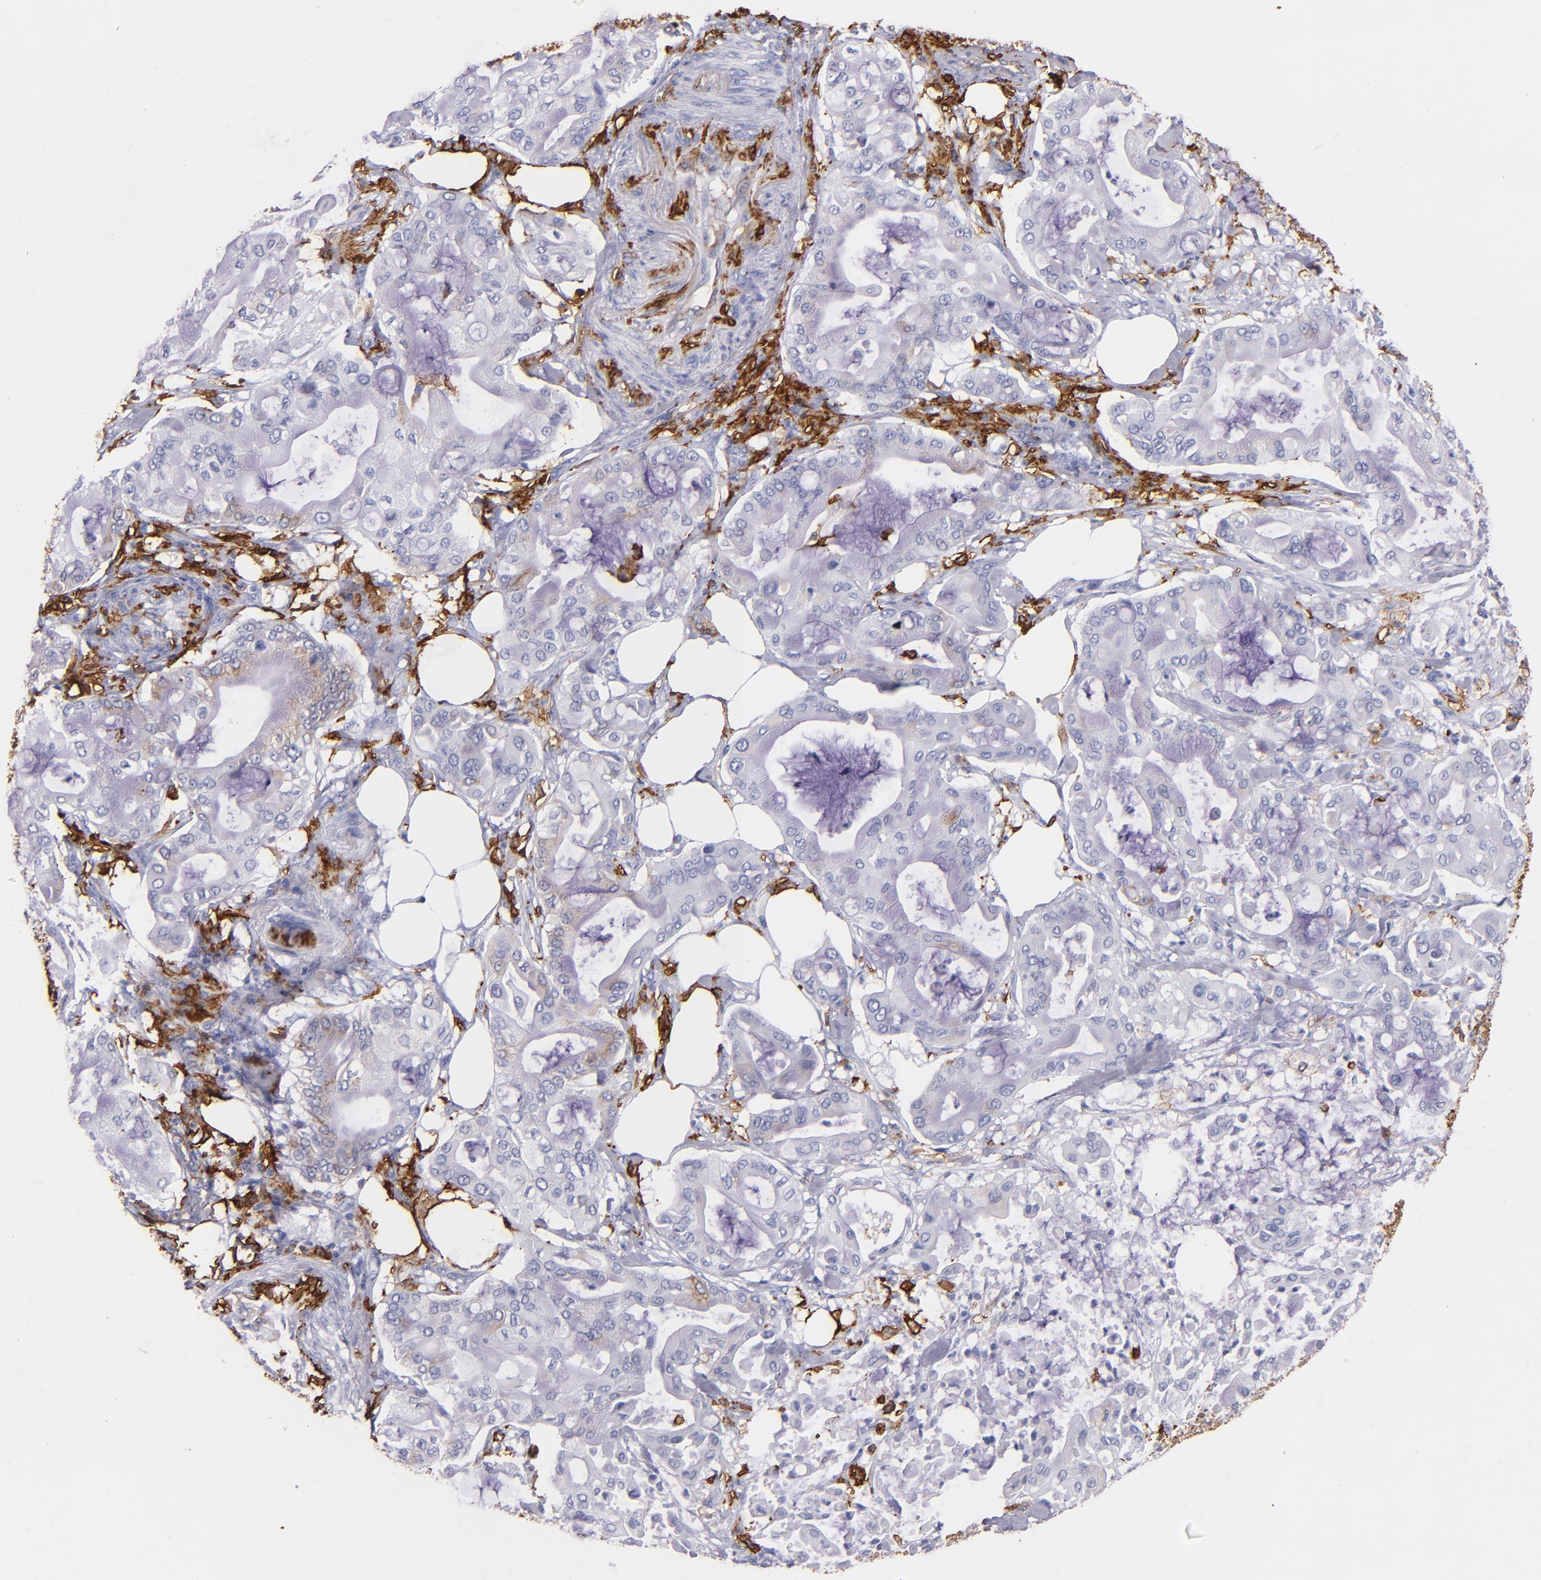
{"staining": {"intensity": "weak", "quantity": "<25%", "location": "cytoplasmic/membranous"}, "tissue": "pancreatic cancer", "cell_type": "Tumor cells", "image_type": "cancer", "snomed": [{"axis": "morphology", "description": "Adenocarcinoma, NOS"}, {"axis": "morphology", "description": "Adenocarcinoma, metastatic, NOS"}, {"axis": "topography", "description": "Lymph node"}, {"axis": "topography", "description": "Pancreas"}, {"axis": "topography", "description": "Duodenum"}], "caption": "Tumor cells are negative for protein expression in human pancreatic adenocarcinoma. Nuclei are stained in blue.", "gene": "HLA-DRA", "patient": {"sex": "female", "age": 64}}